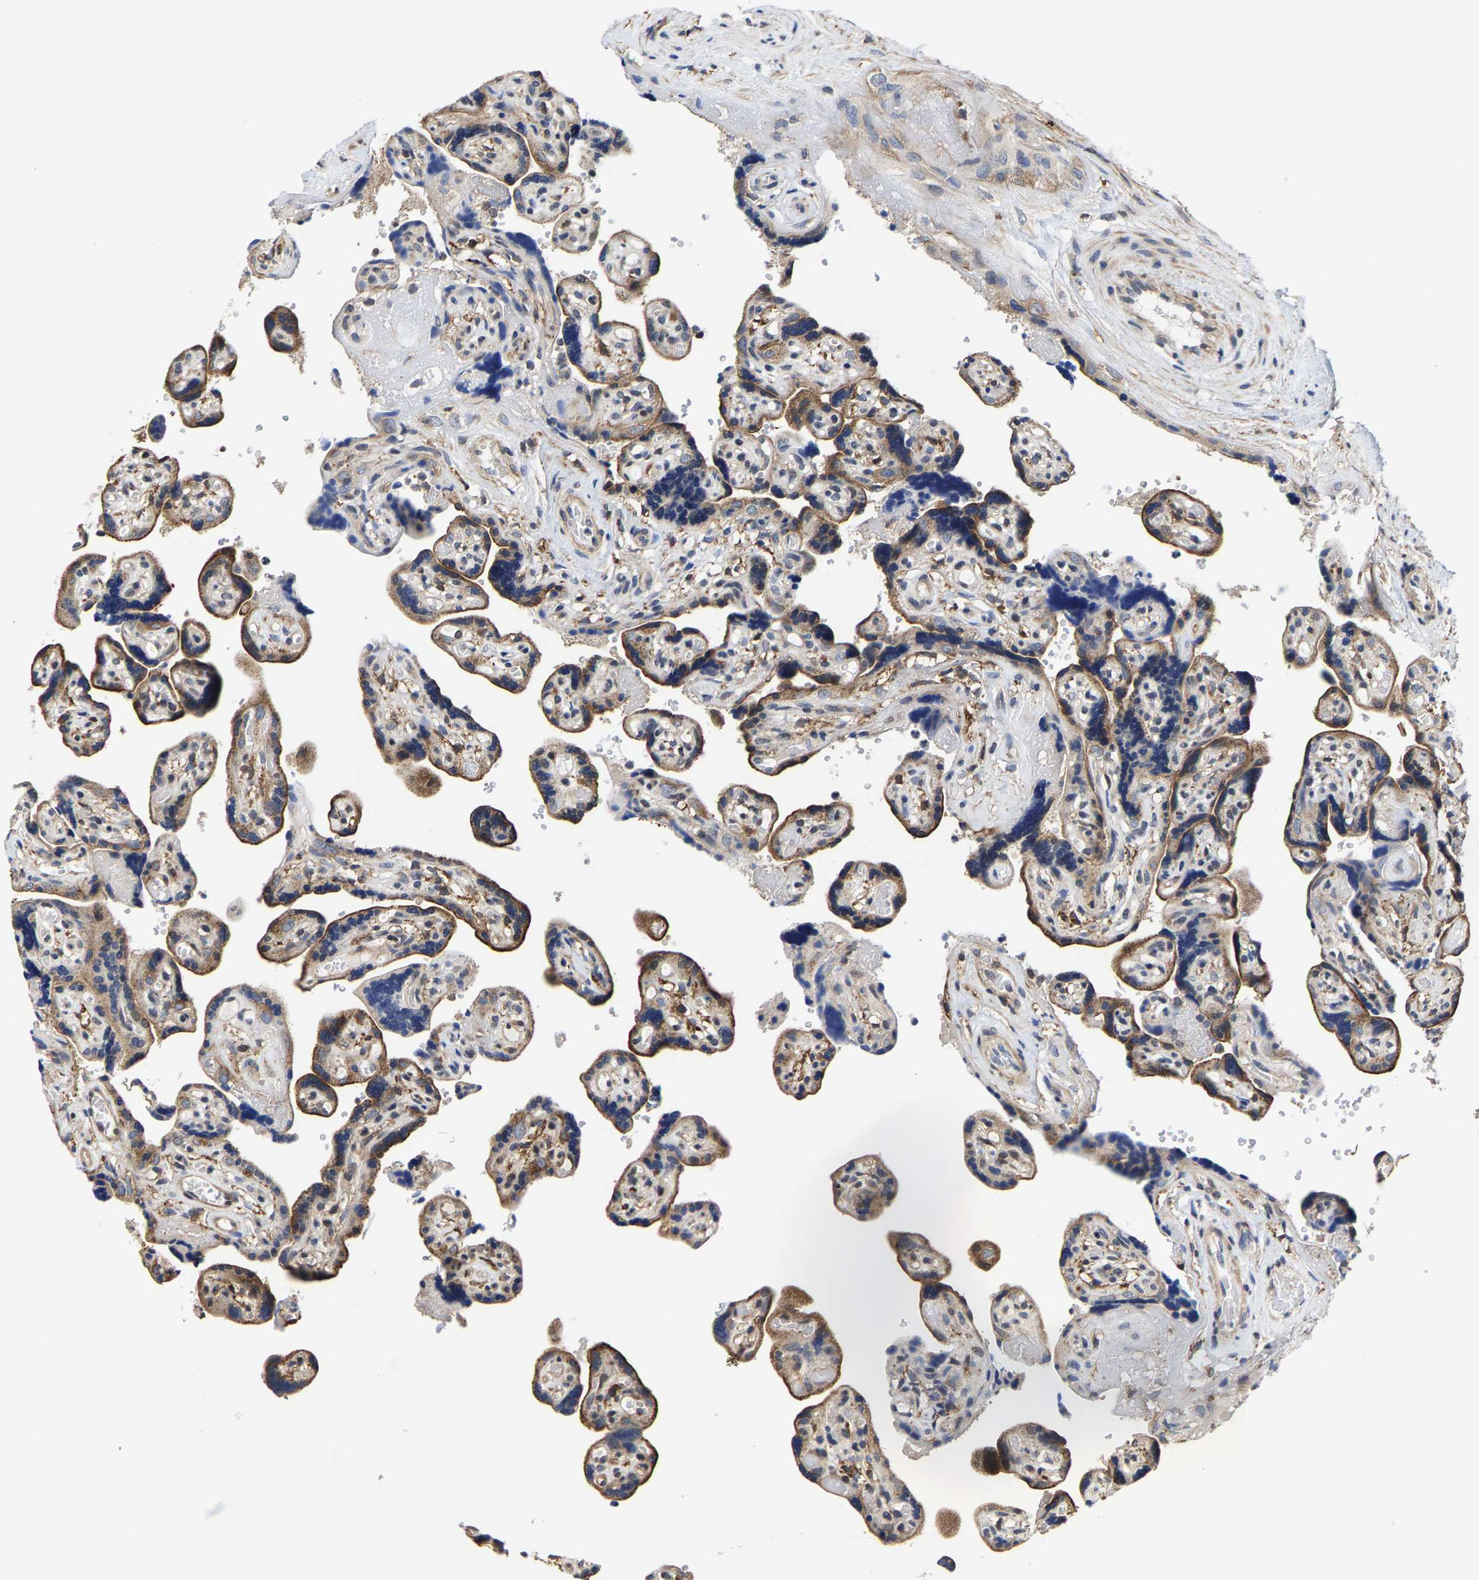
{"staining": {"intensity": "strong", "quantity": "25%-75%", "location": "cytoplasmic/membranous"}, "tissue": "placenta", "cell_type": "Trophoblastic cells", "image_type": "normal", "snomed": [{"axis": "morphology", "description": "Normal tissue, NOS"}, {"axis": "topography", "description": "Placenta"}], "caption": "Immunohistochemical staining of benign human placenta shows high levels of strong cytoplasmic/membranous staining in approximately 25%-75% of trophoblastic cells. (DAB (3,3'-diaminobenzidine) IHC with brightfield microscopy, high magnification).", "gene": "PFKFB3", "patient": {"sex": "female", "age": 30}}